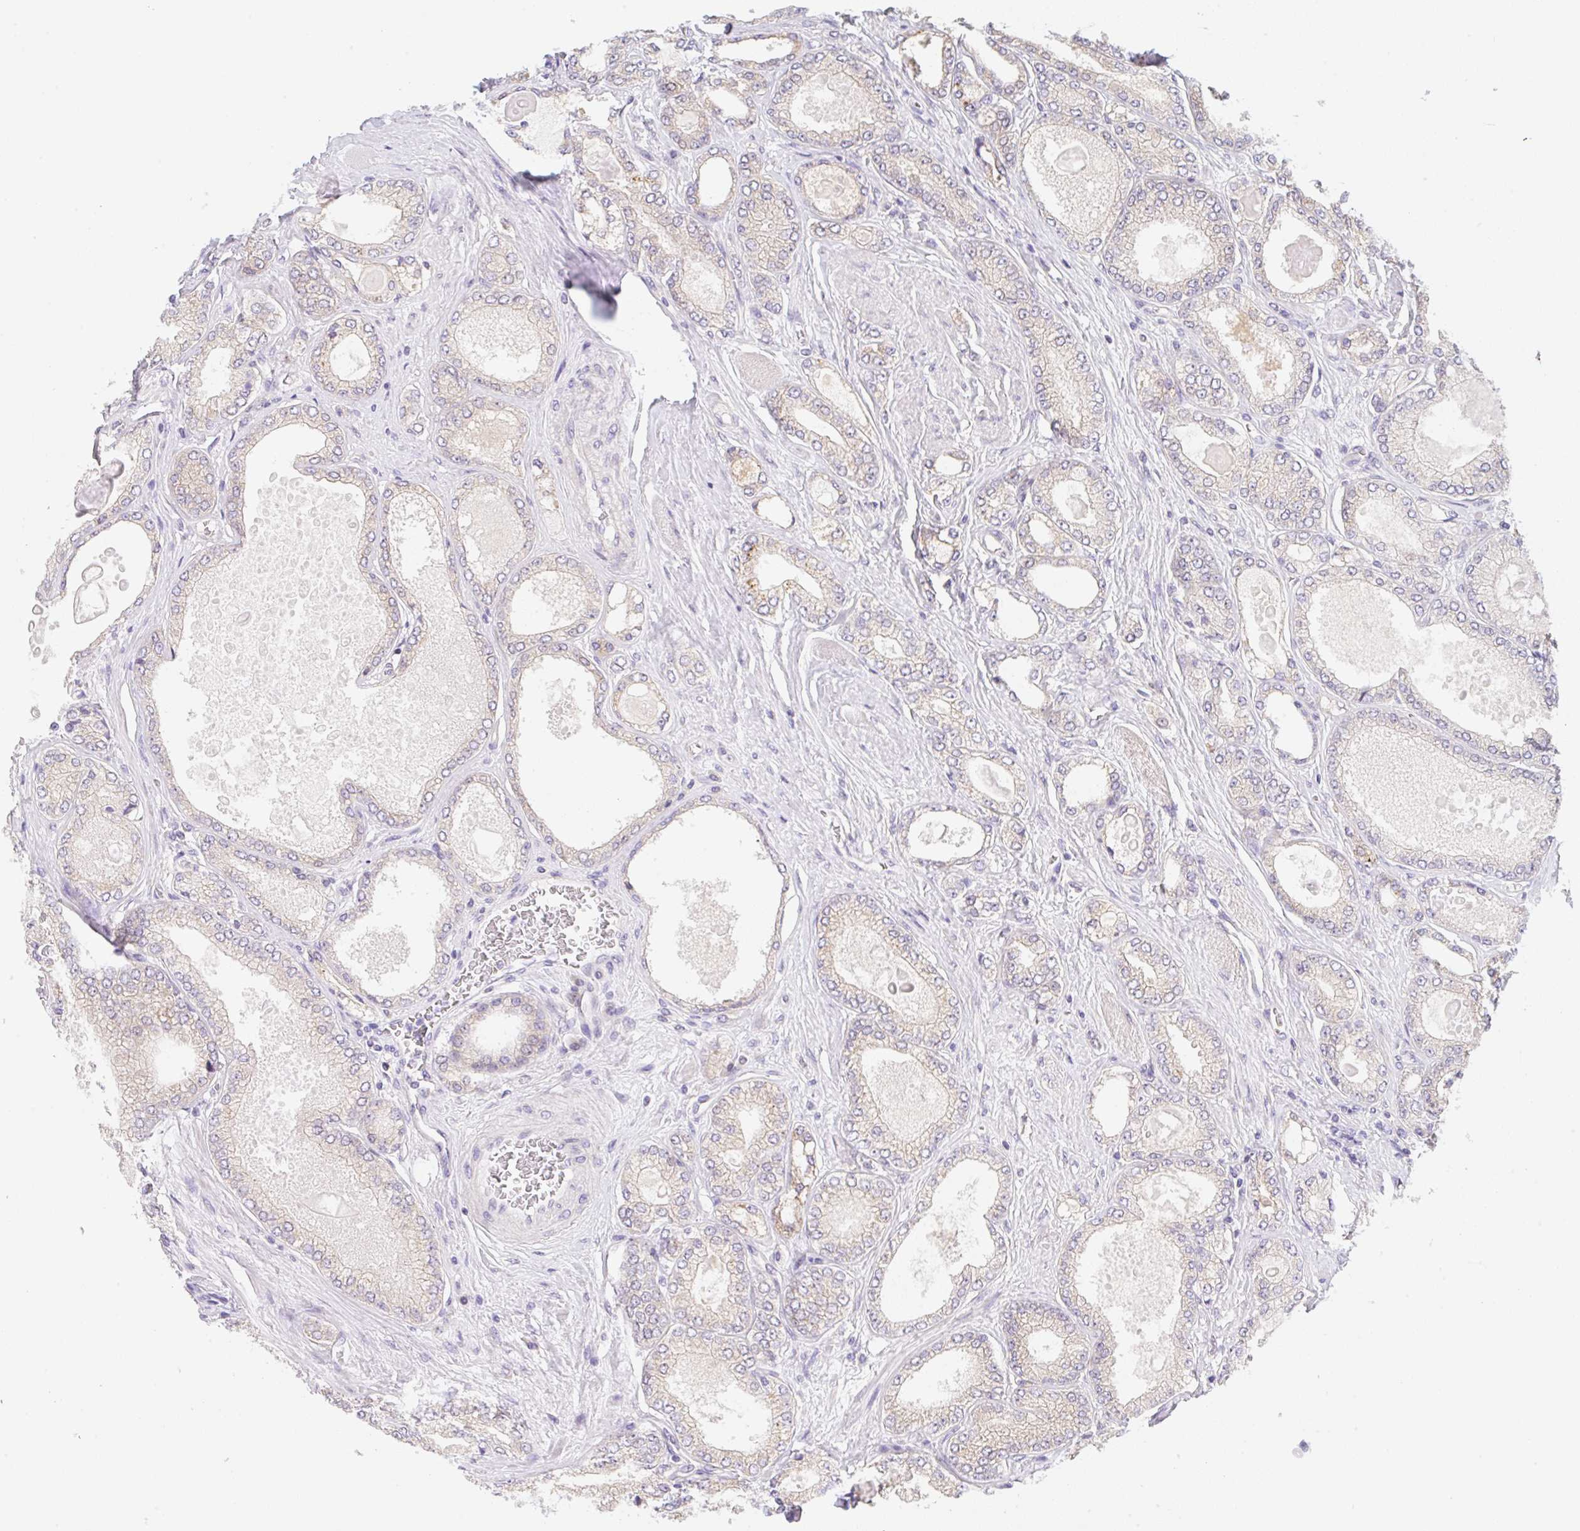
{"staining": {"intensity": "weak", "quantity": ">75%", "location": "cytoplasmic/membranous"}, "tissue": "prostate cancer", "cell_type": "Tumor cells", "image_type": "cancer", "snomed": [{"axis": "morphology", "description": "Adenocarcinoma, High grade"}, {"axis": "topography", "description": "Prostate"}], "caption": "Prostate cancer (high-grade adenocarcinoma) was stained to show a protein in brown. There is low levels of weak cytoplasmic/membranous positivity in approximately >75% of tumor cells.", "gene": "TBPL2", "patient": {"sex": "male", "age": 68}}